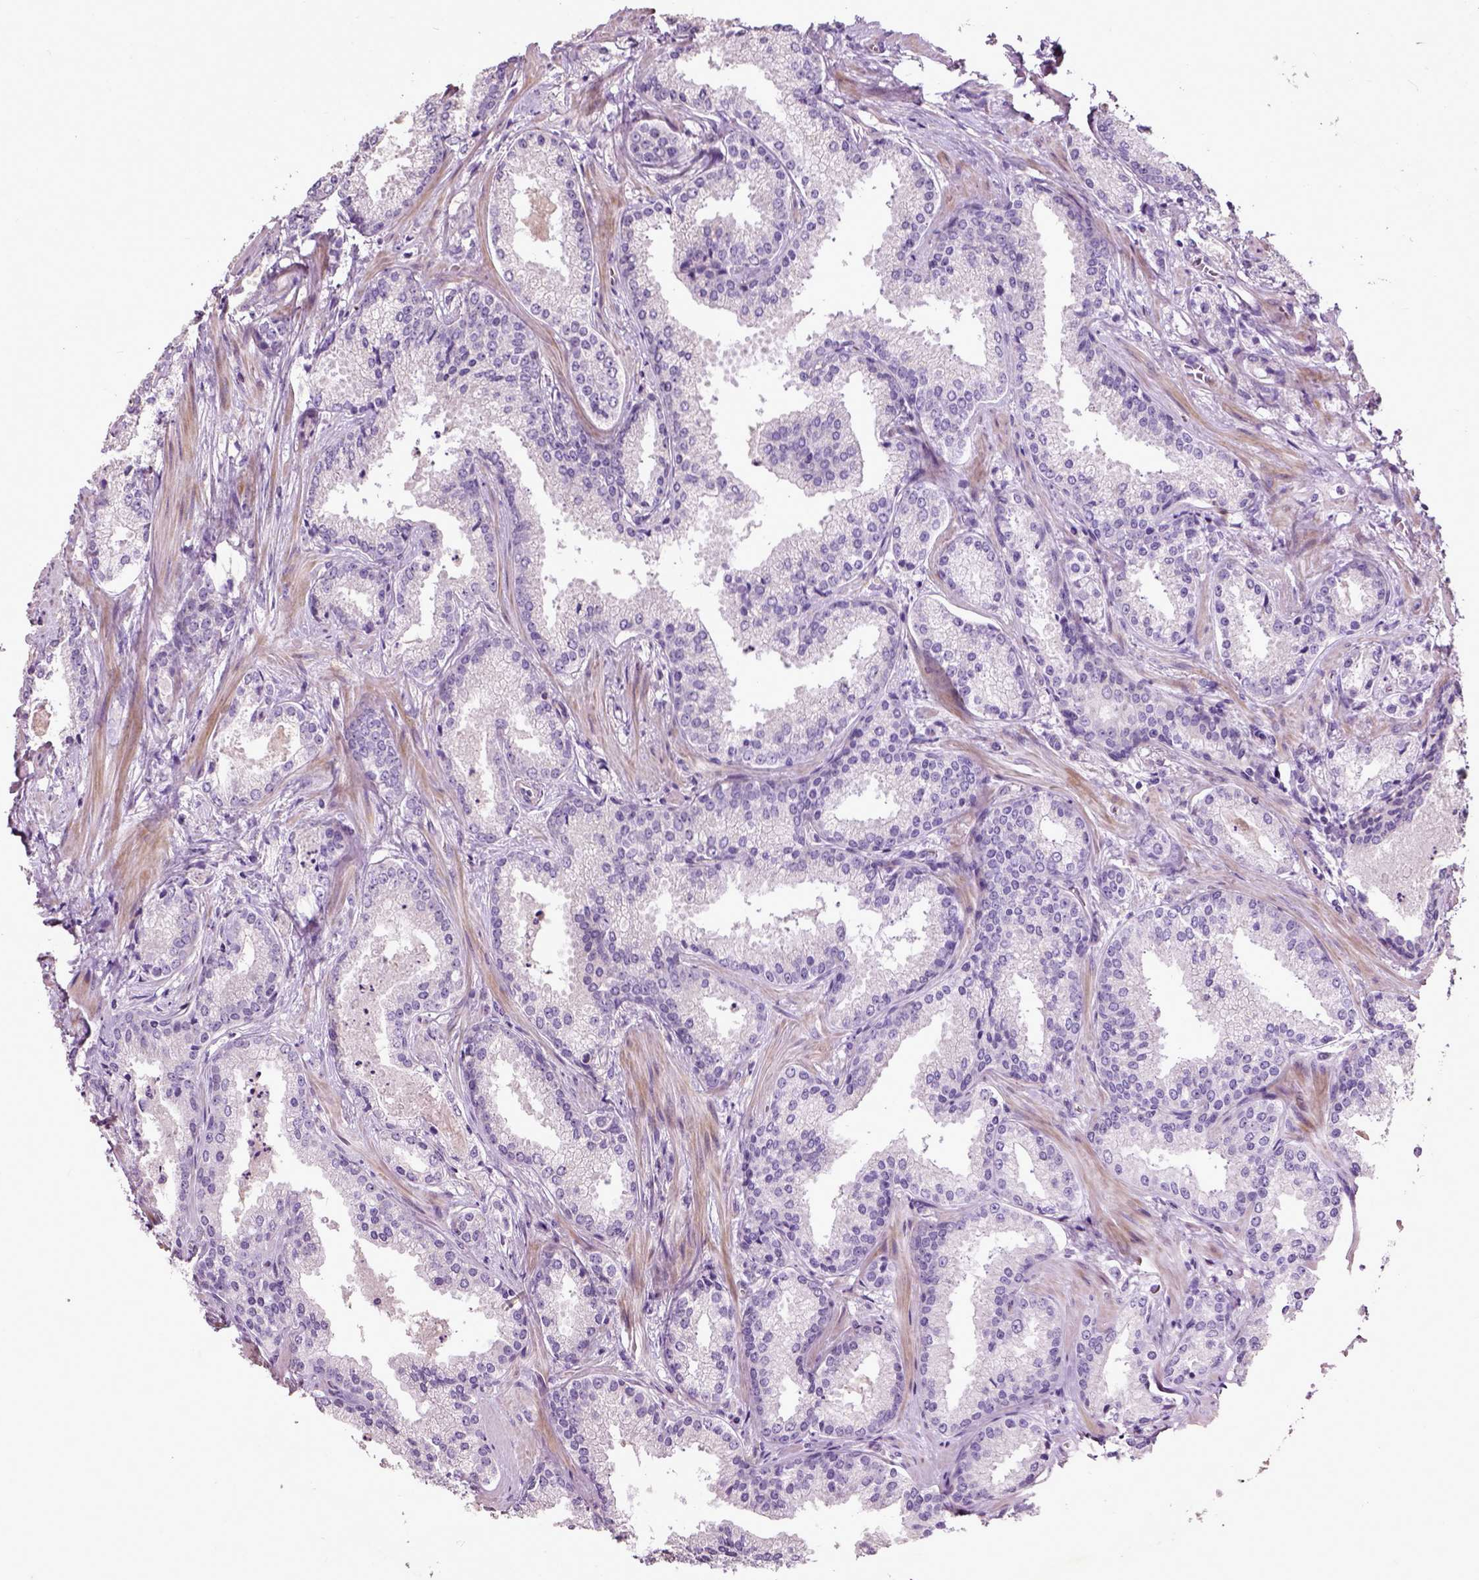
{"staining": {"intensity": "negative", "quantity": "none", "location": "none"}, "tissue": "prostate cancer", "cell_type": "Tumor cells", "image_type": "cancer", "snomed": [{"axis": "morphology", "description": "Adenocarcinoma, Low grade"}, {"axis": "topography", "description": "Prostate"}], "caption": "Immunohistochemistry image of neoplastic tissue: human adenocarcinoma (low-grade) (prostate) stained with DAB shows no significant protein positivity in tumor cells. (DAB (3,3'-diaminobenzidine) immunohistochemistry (IHC), high magnification).", "gene": "PKP3", "patient": {"sex": "male", "age": 56}}